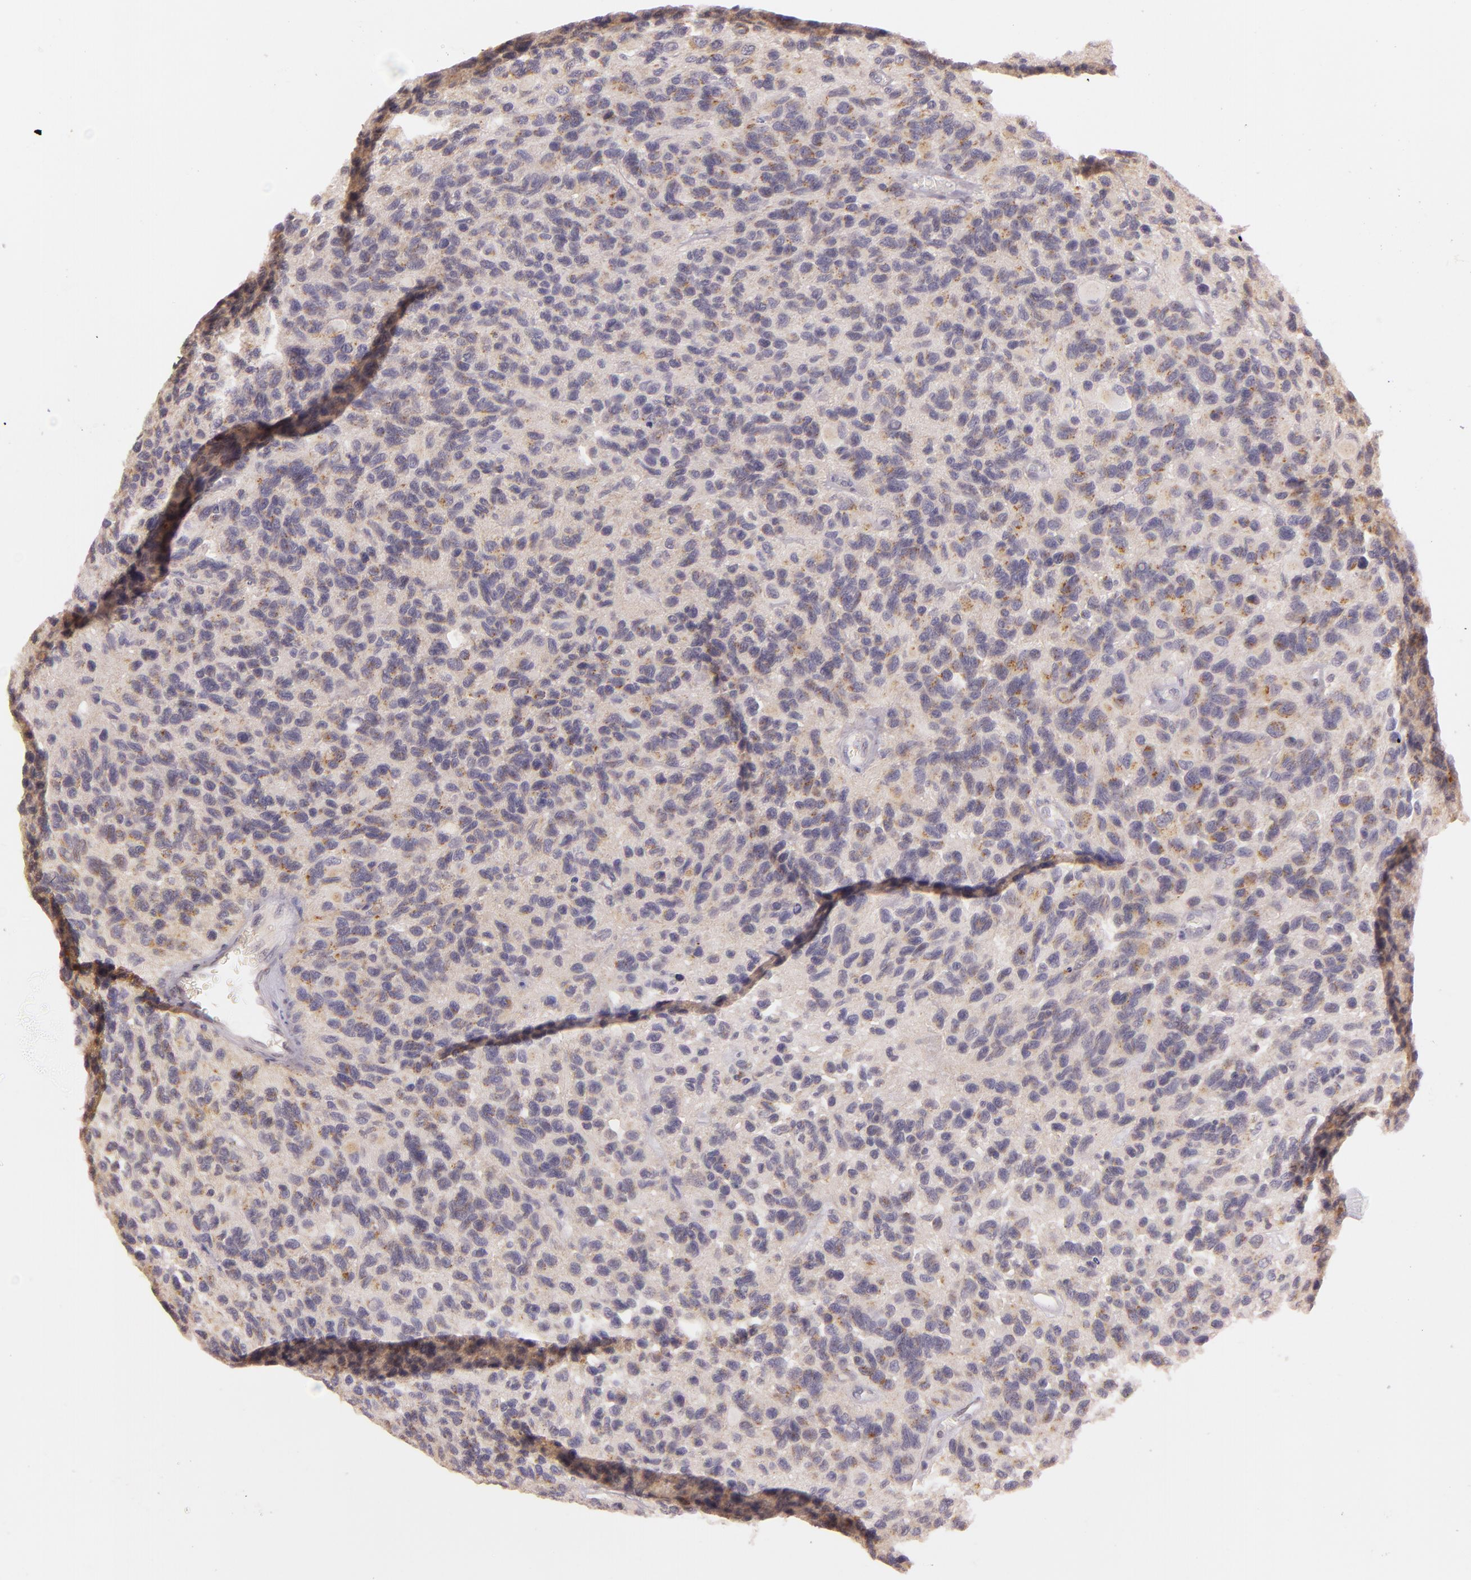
{"staining": {"intensity": "weak", "quantity": ">75%", "location": "cytoplasmic/membranous"}, "tissue": "glioma", "cell_type": "Tumor cells", "image_type": "cancer", "snomed": [{"axis": "morphology", "description": "Glioma, malignant, High grade"}, {"axis": "topography", "description": "Brain"}], "caption": "A photomicrograph of high-grade glioma (malignant) stained for a protein exhibits weak cytoplasmic/membranous brown staining in tumor cells.", "gene": "LGMN", "patient": {"sex": "male", "age": 77}}